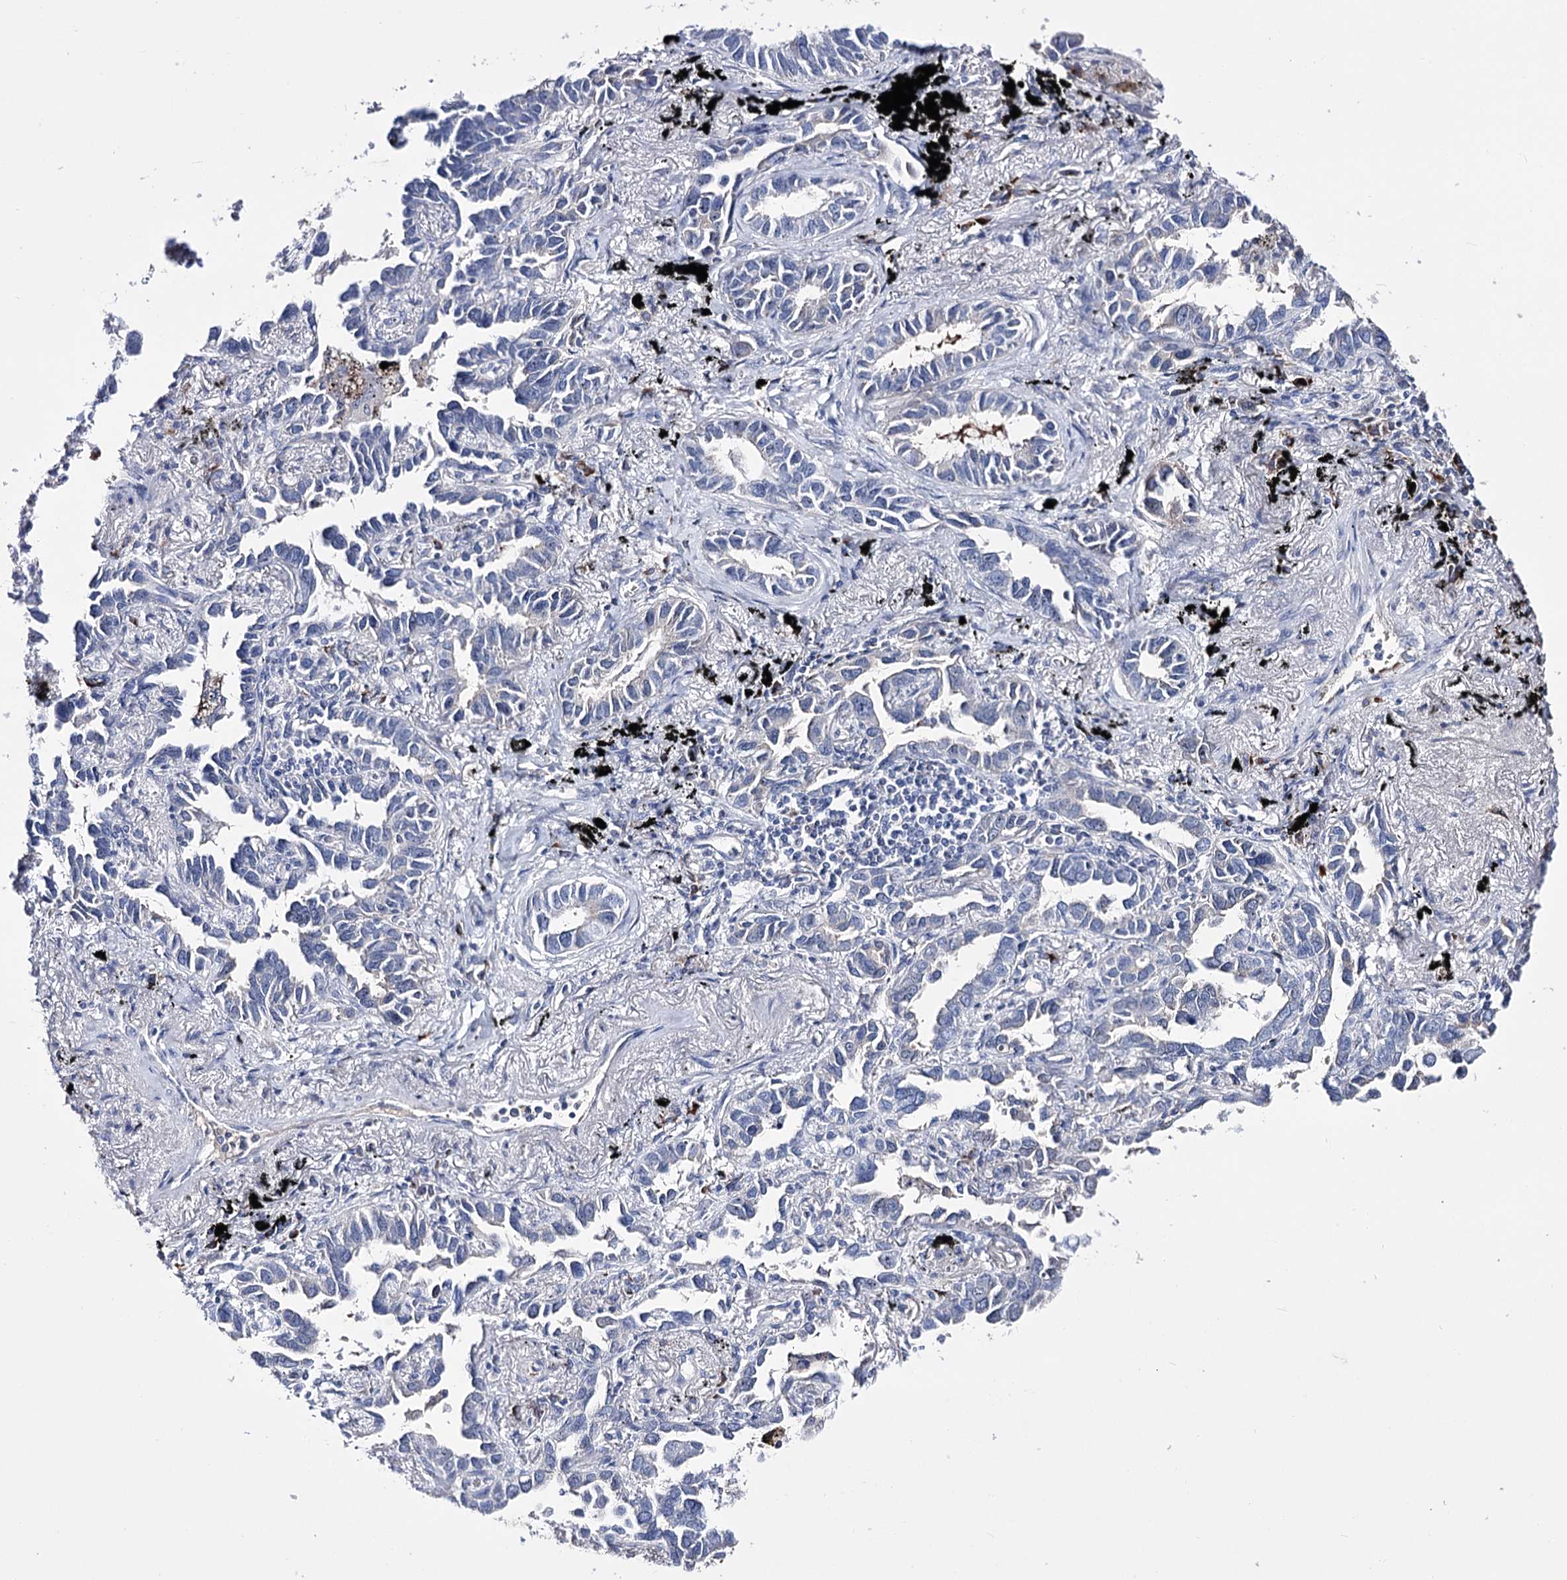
{"staining": {"intensity": "negative", "quantity": "none", "location": "none"}, "tissue": "lung cancer", "cell_type": "Tumor cells", "image_type": "cancer", "snomed": [{"axis": "morphology", "description": "Adenocarcinoma, NOS"}, {"axis": "topography", "description": "Lung"}], "caption": "Immunohistochemistry (IHC) image of lung cancer (adenocarcinoma) stained for a protein (brown), which displays no staining in tumor cells.", "gene": "PCGF5", "patient": {"sex": "male", "age": 67}}